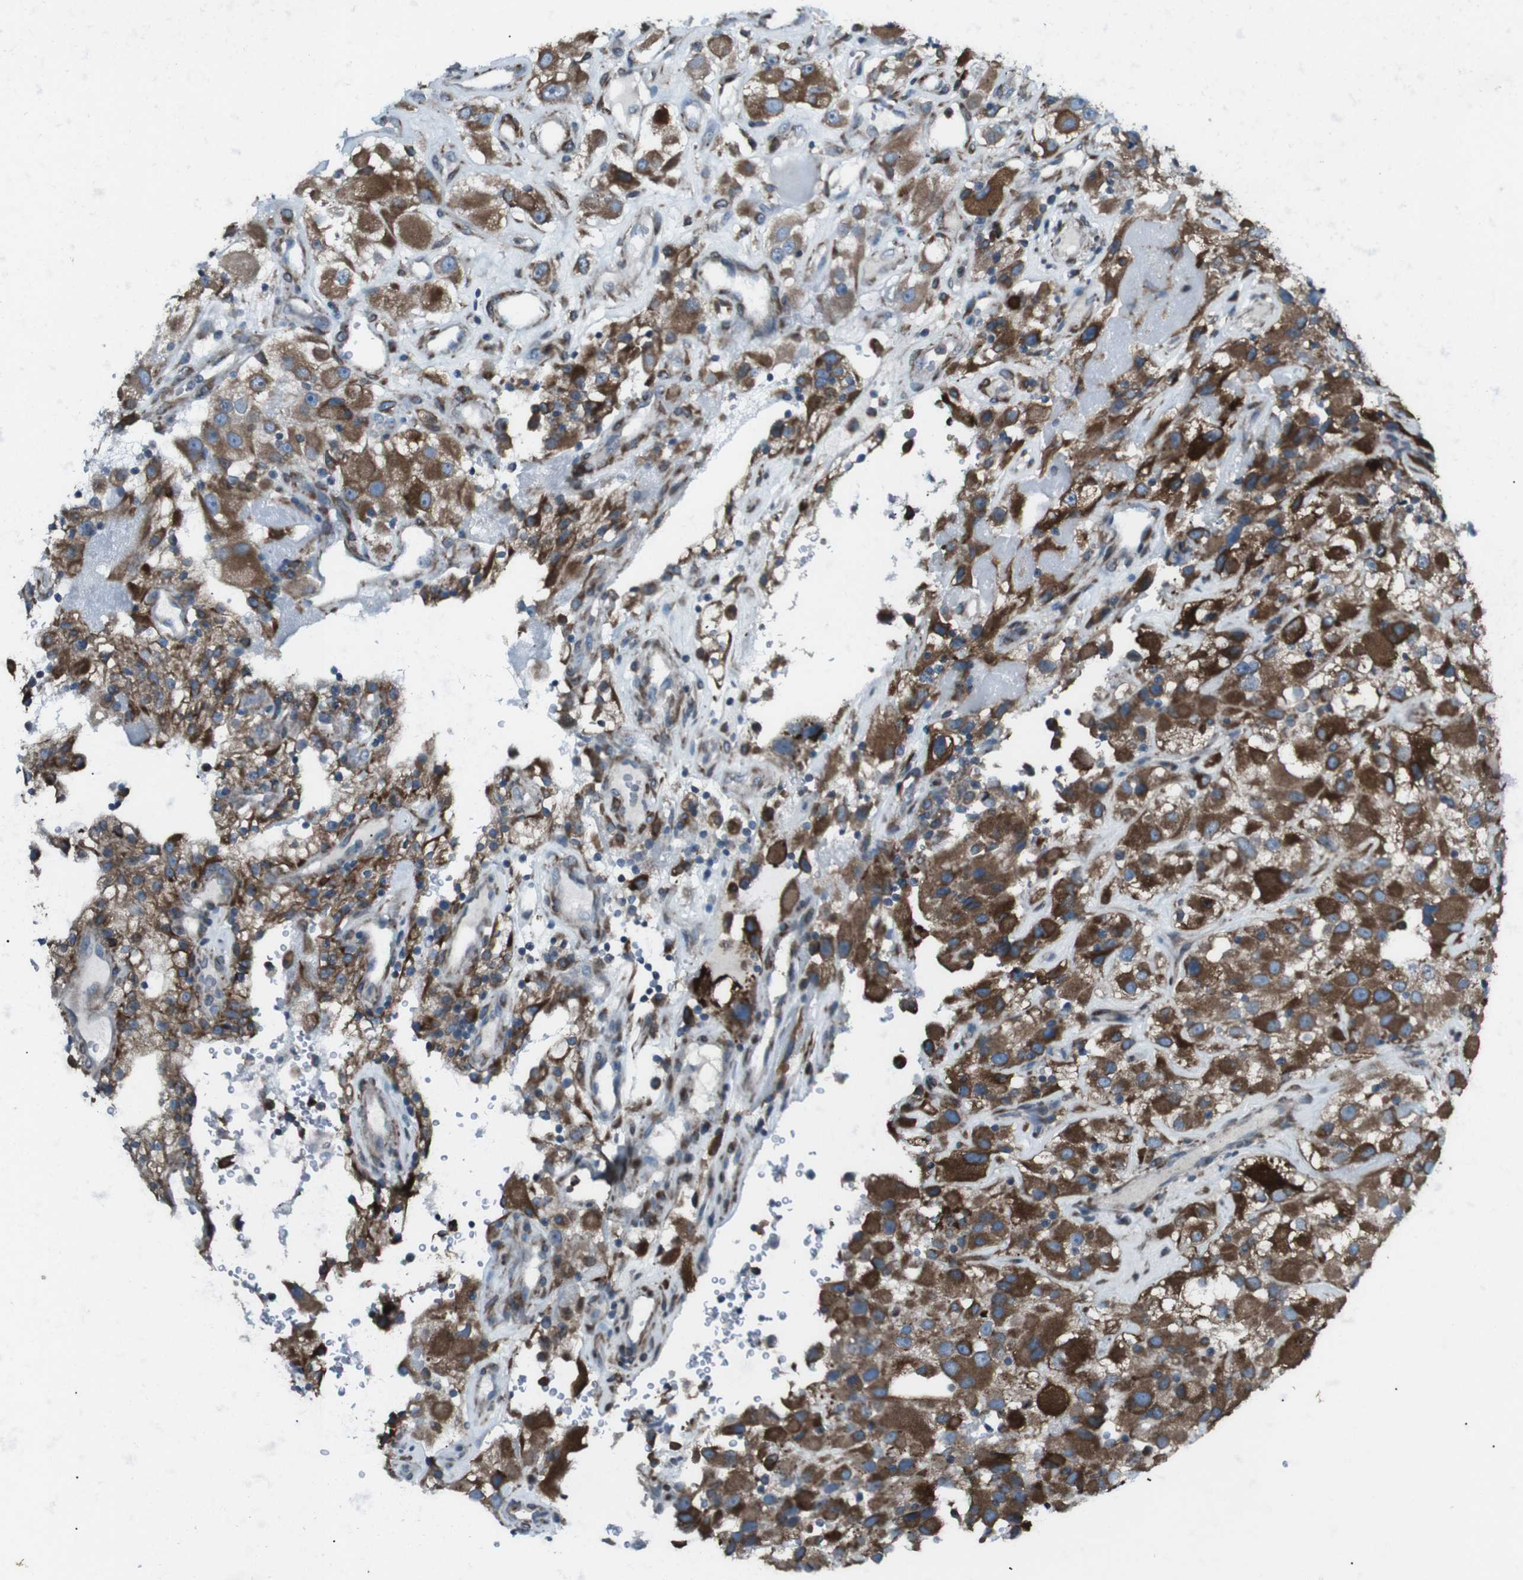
{"staining": {"intensity": "strong", "quantity": ">75%", "location": "cytoplasmic/membranous"}, "tissue": "renal cancer", "cell_type": "Tumor cells", "image_type": "cancer", "snomed": [{"axis": "morphology", "description": "Adenocarcinoma, NOS"}, {"axis": "topography", "description": "Kidney"}], "caption": "Adenocarcinoma (renal) stained with a brown dye shows strong cytoplasmic/membranous positive expression in approximately >75% of tumor cells.", "gene": "LNPK", "patient": {"sex": "female", "age": 52}}